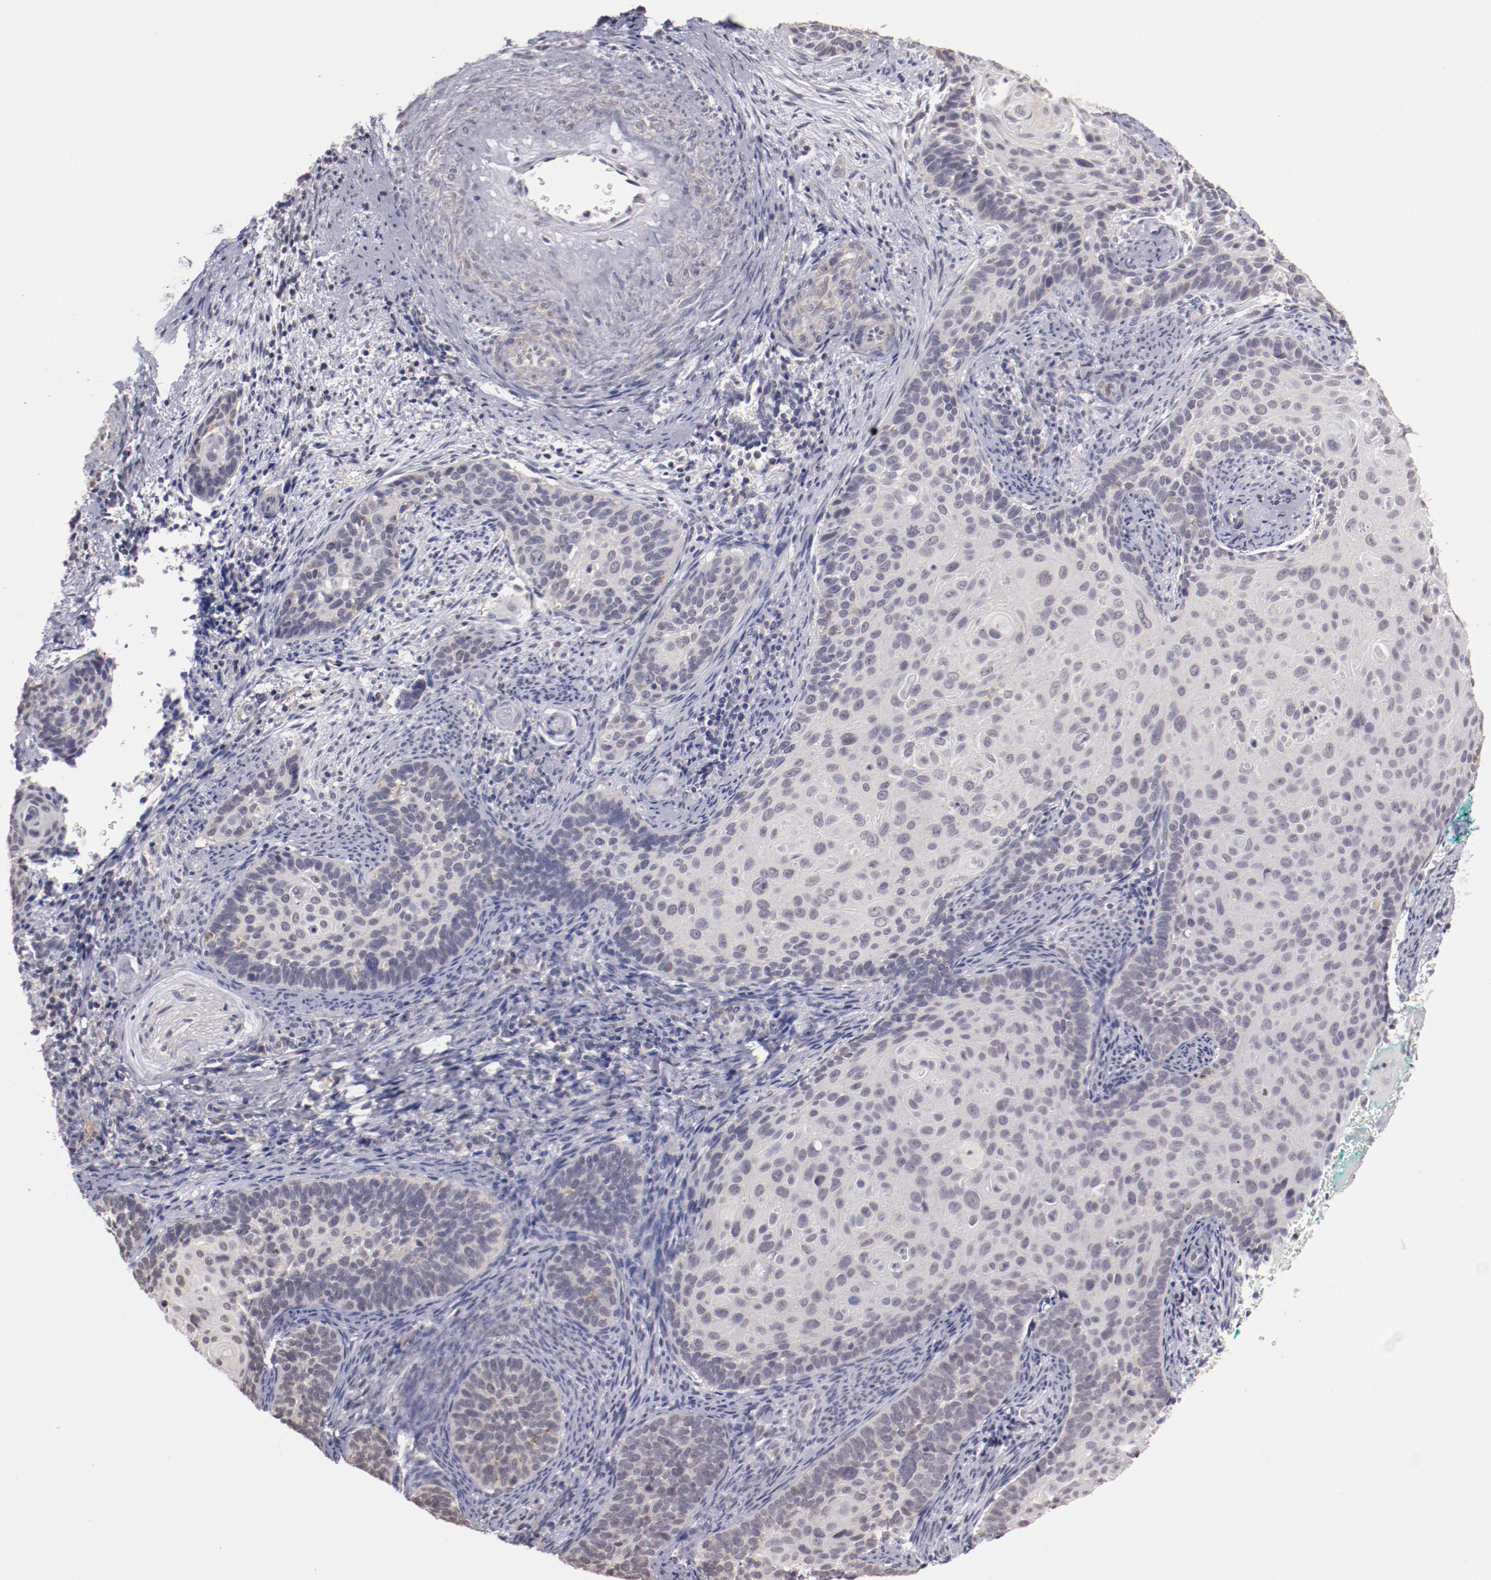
{"staining": {"intensity": "weak", "quantity": "<25%", "location": "nuclear"}, "tissue": "cervical cancer", "cell_type": "Tumor cells", "image_type": "cancer", "snomed": [{"axis": "morphology", "description": "Squamous cell carcinoma, NOS"}, {"axis": "topography", "description": "Cervix"}], "caption": "Human squamous cell carcinoma (cervical) stained for a protein using IHC reveals no staining in tumor cells.", "gene": "NRXN3", "patient": {"sex": "female", "age": 33}}